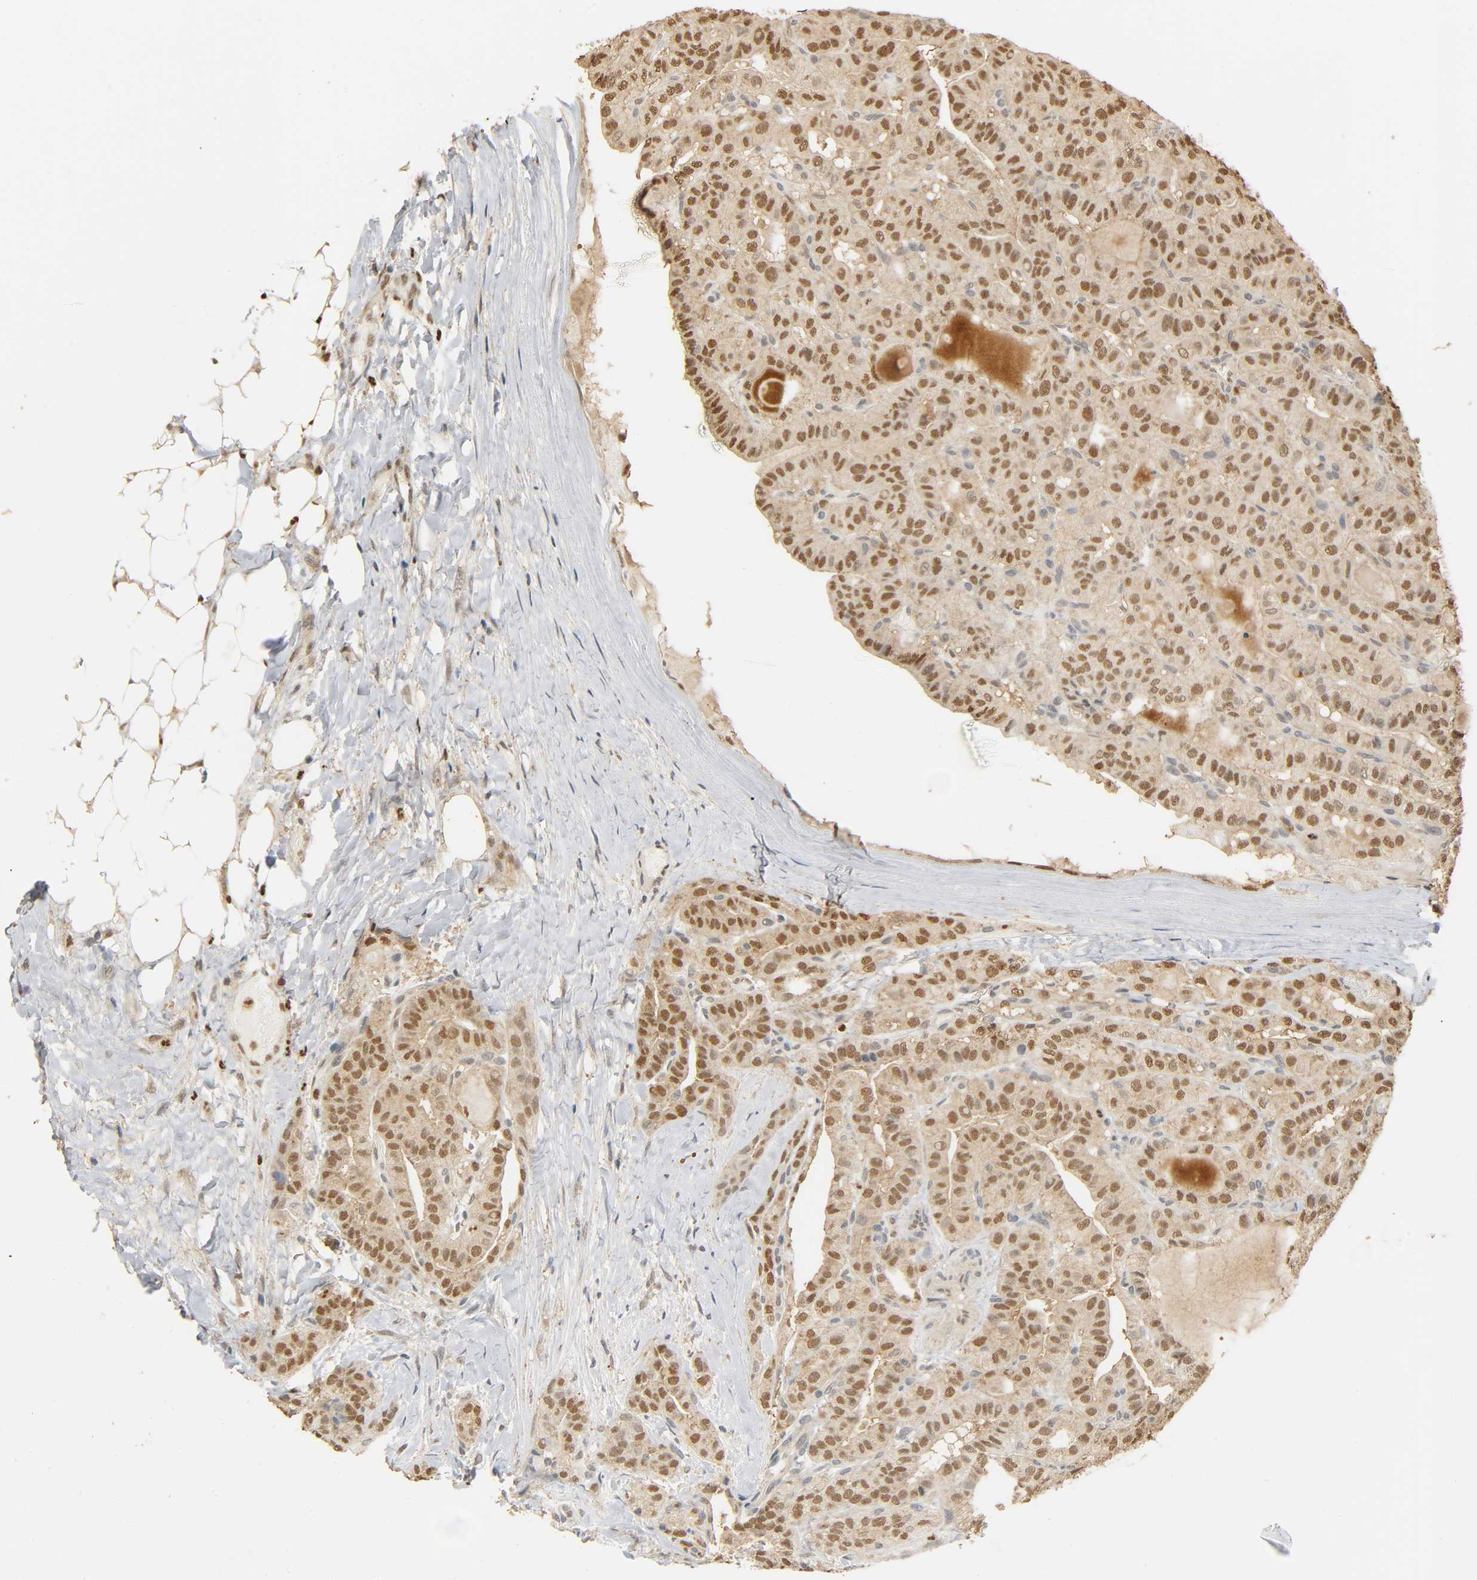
{"staining": {"intensity": "strong", "quantity": ">75%", "location": "nuclear"}, "tissue": "thyroid cancer", "cell_type": "Tumor cells", "image_type": "cancer", "snomed": [{"axis": "morphology", "description": "Papillary adenocarcinoma, NOS"}, {"axis": "topography", "description": "Thyroid gland"}], "caption": "A brown stain highlights strong nuclear expression of a protein in thyroid papillary adenocarcinoma tumor cells.", "gene": "ZFPM2", "patient": {"sex": "male", "age": 77}}